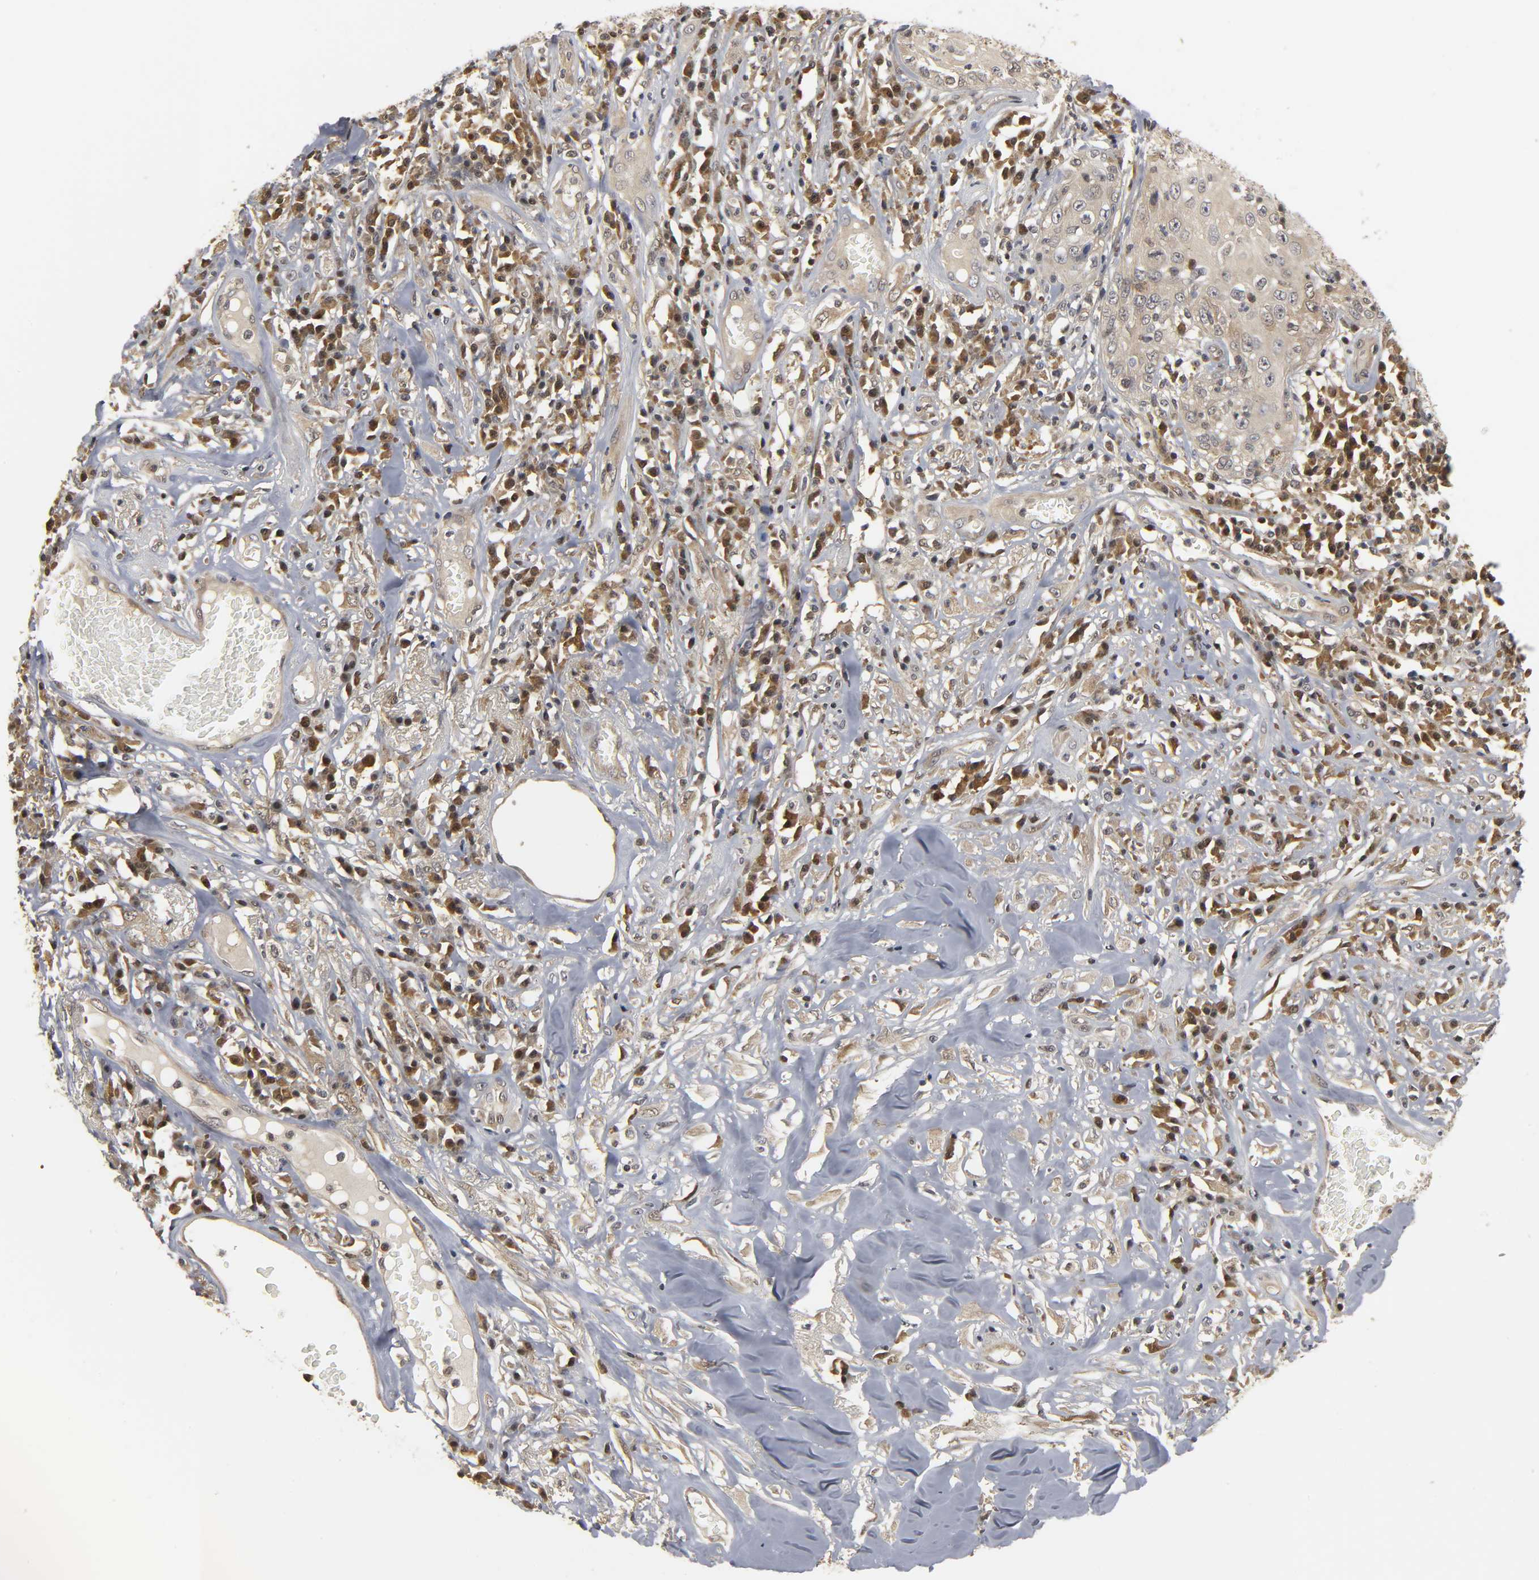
{"staining": {"intensity": "weak", "quantity": ">75%", "location": "cytoplasmic/membranous"}, "tissue": "skin cancer", "cell_type": "Tumor cells", "image_type": "cancer", "snomed": [{"axis": "morphology", "description": "Squamous cell carcinoma, NOS"}, {"axis": "topography", "description": "Skin"}], "caption": "Human skin cancer (squamous cell carcinoma) stained with a protein marker exhibits weak staining in tumor cells.", "gene": "PARK7", "patient": {"sex": "male", "age": 65}}